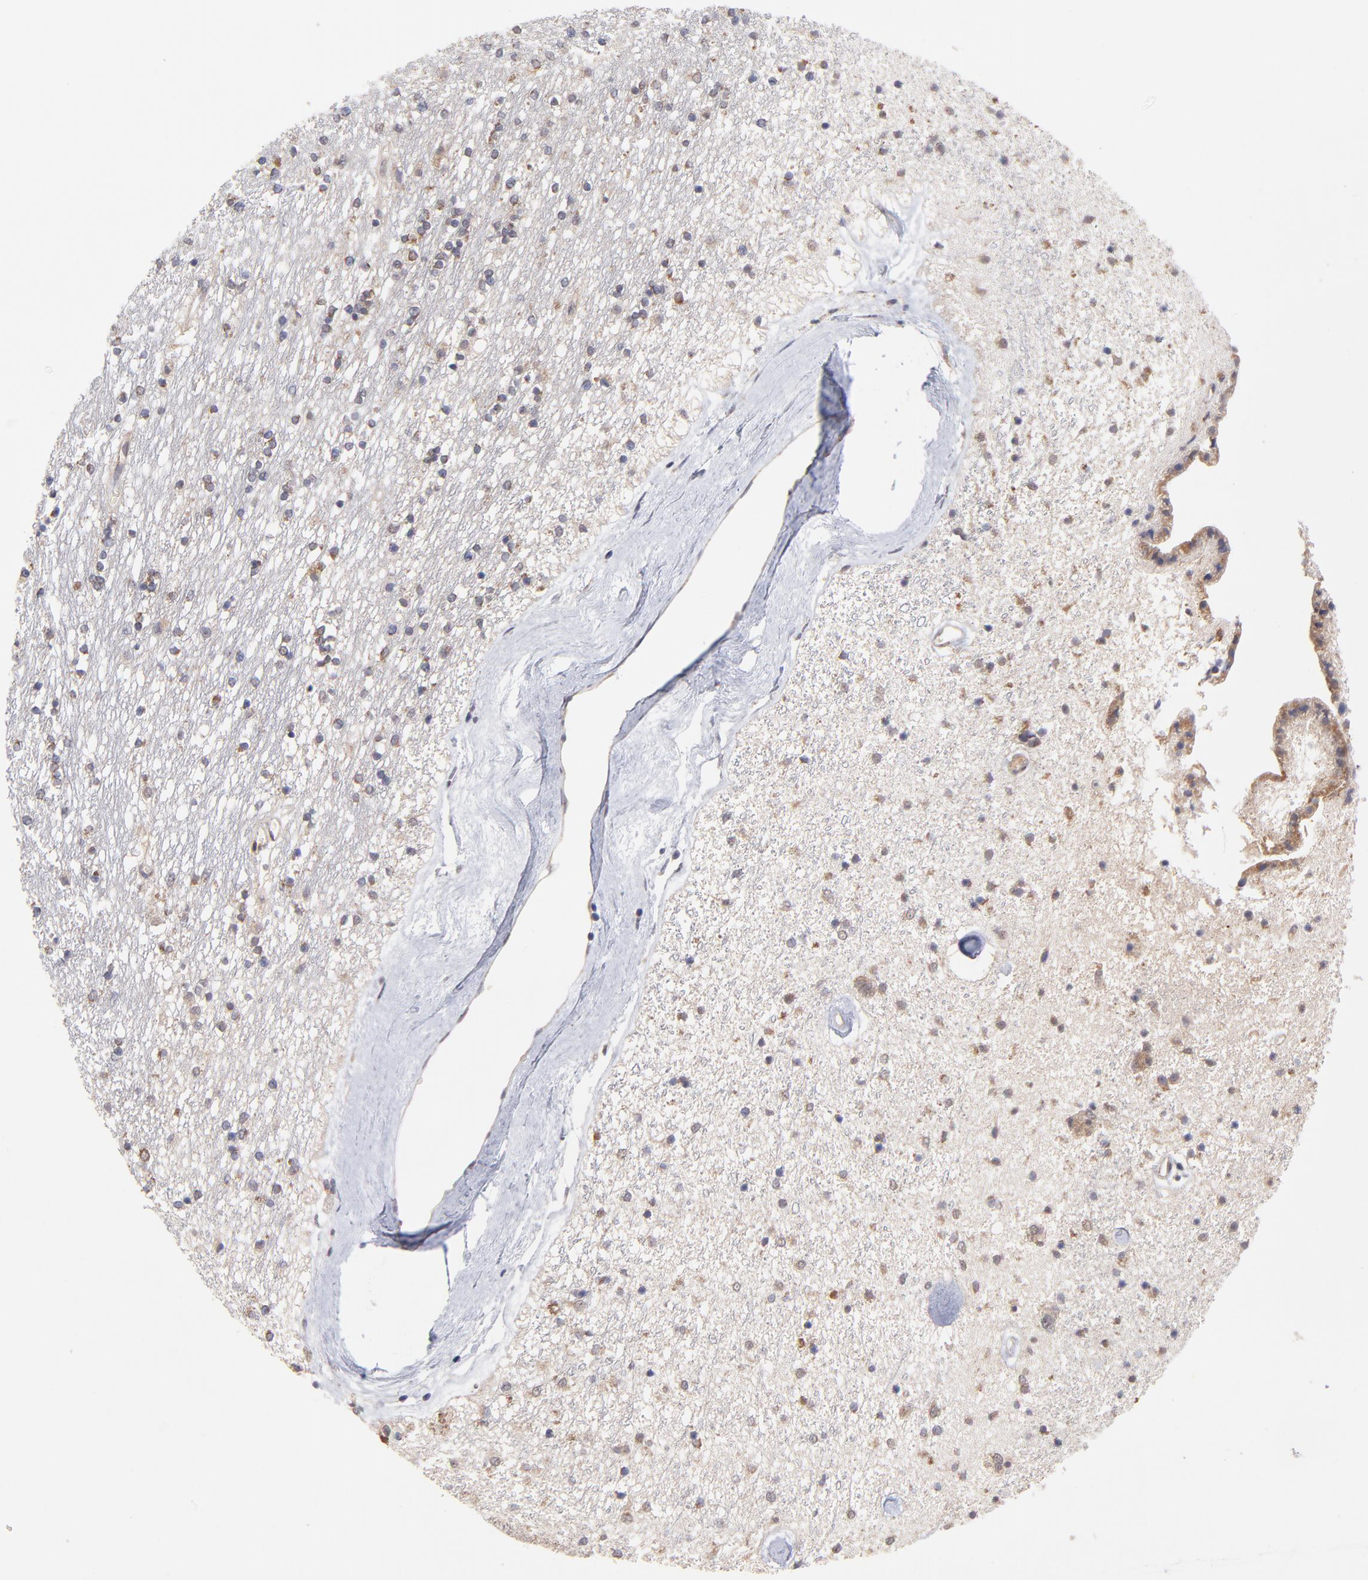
{"staining": {"intensity": "weak", "quantity": "<25%", "location": "cytoplasmic/membranous"}, "tissue": "caudate", "cell_type": "Glial cells", "image_type": "normal", "snomed": [{"axis": "morphology", "description": "Normal tissue, NOS"}, {"axis": "topography", "description": "Lateral ventricle wall"}], "caption": "Protein analysis of benign caudate shows no significant expression in glial cells. (DAB (3,3'-diaminobenzidine) immunohistochemistry visualized using brightfield microscopy, high magnification).", "gene": "UBE2H", "patient": {"sex": "female", "age": 54}}